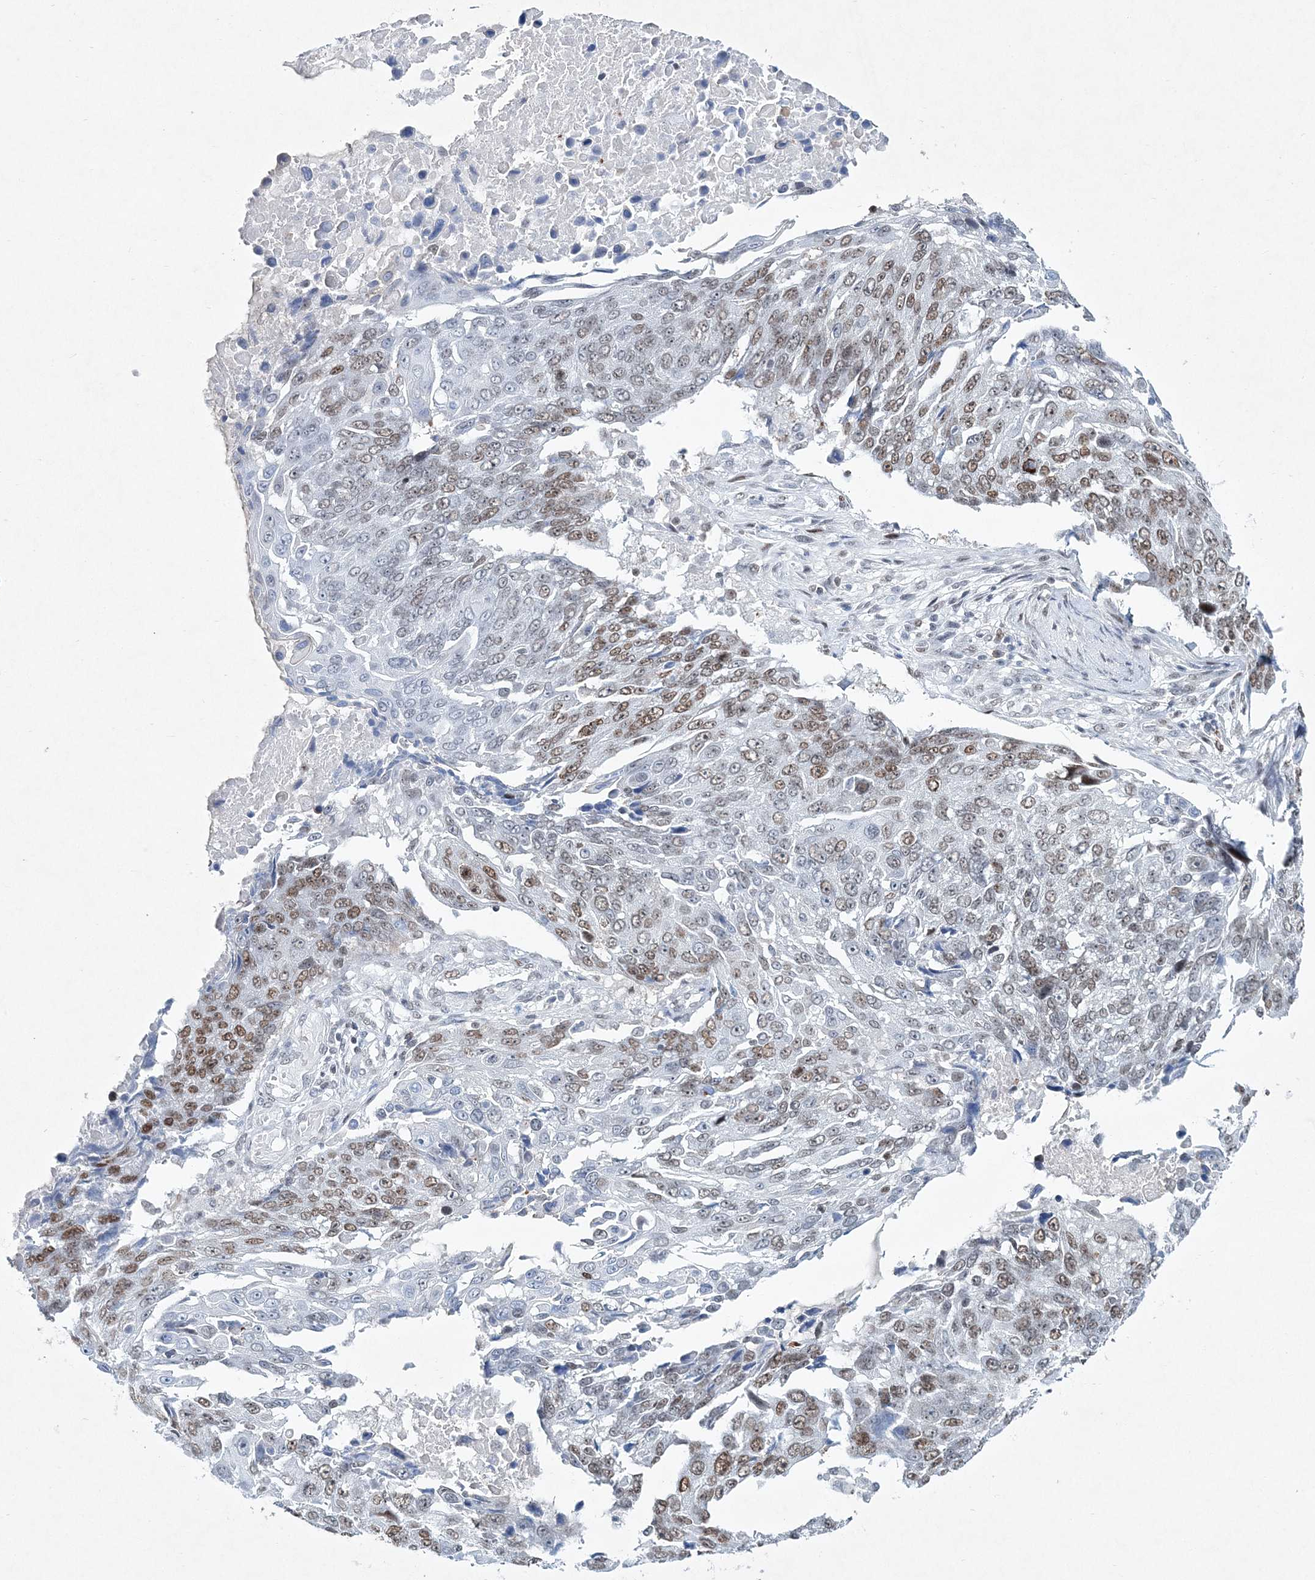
{"staining": {"intensity": "moderate", "quantity": "25%-75%", "location": "nuclear"}, "tissue": "lung cancer", "cell_type": "Tumor cells", "image_type": "cancer", "snomed": [{"axis": "morphology", "description": "Squamous cell carcinoma, NOS"}, {"axis": "topography", "description": "Lung"}], "caption": "This is a photomicrograph of IHC staining of squamous cell carcinoma (lung), which shows moderate positivity in the nuclear of tumor cells.", "gene": "LRRFIP2", "patient": {"sex": "male", "age": 66}}